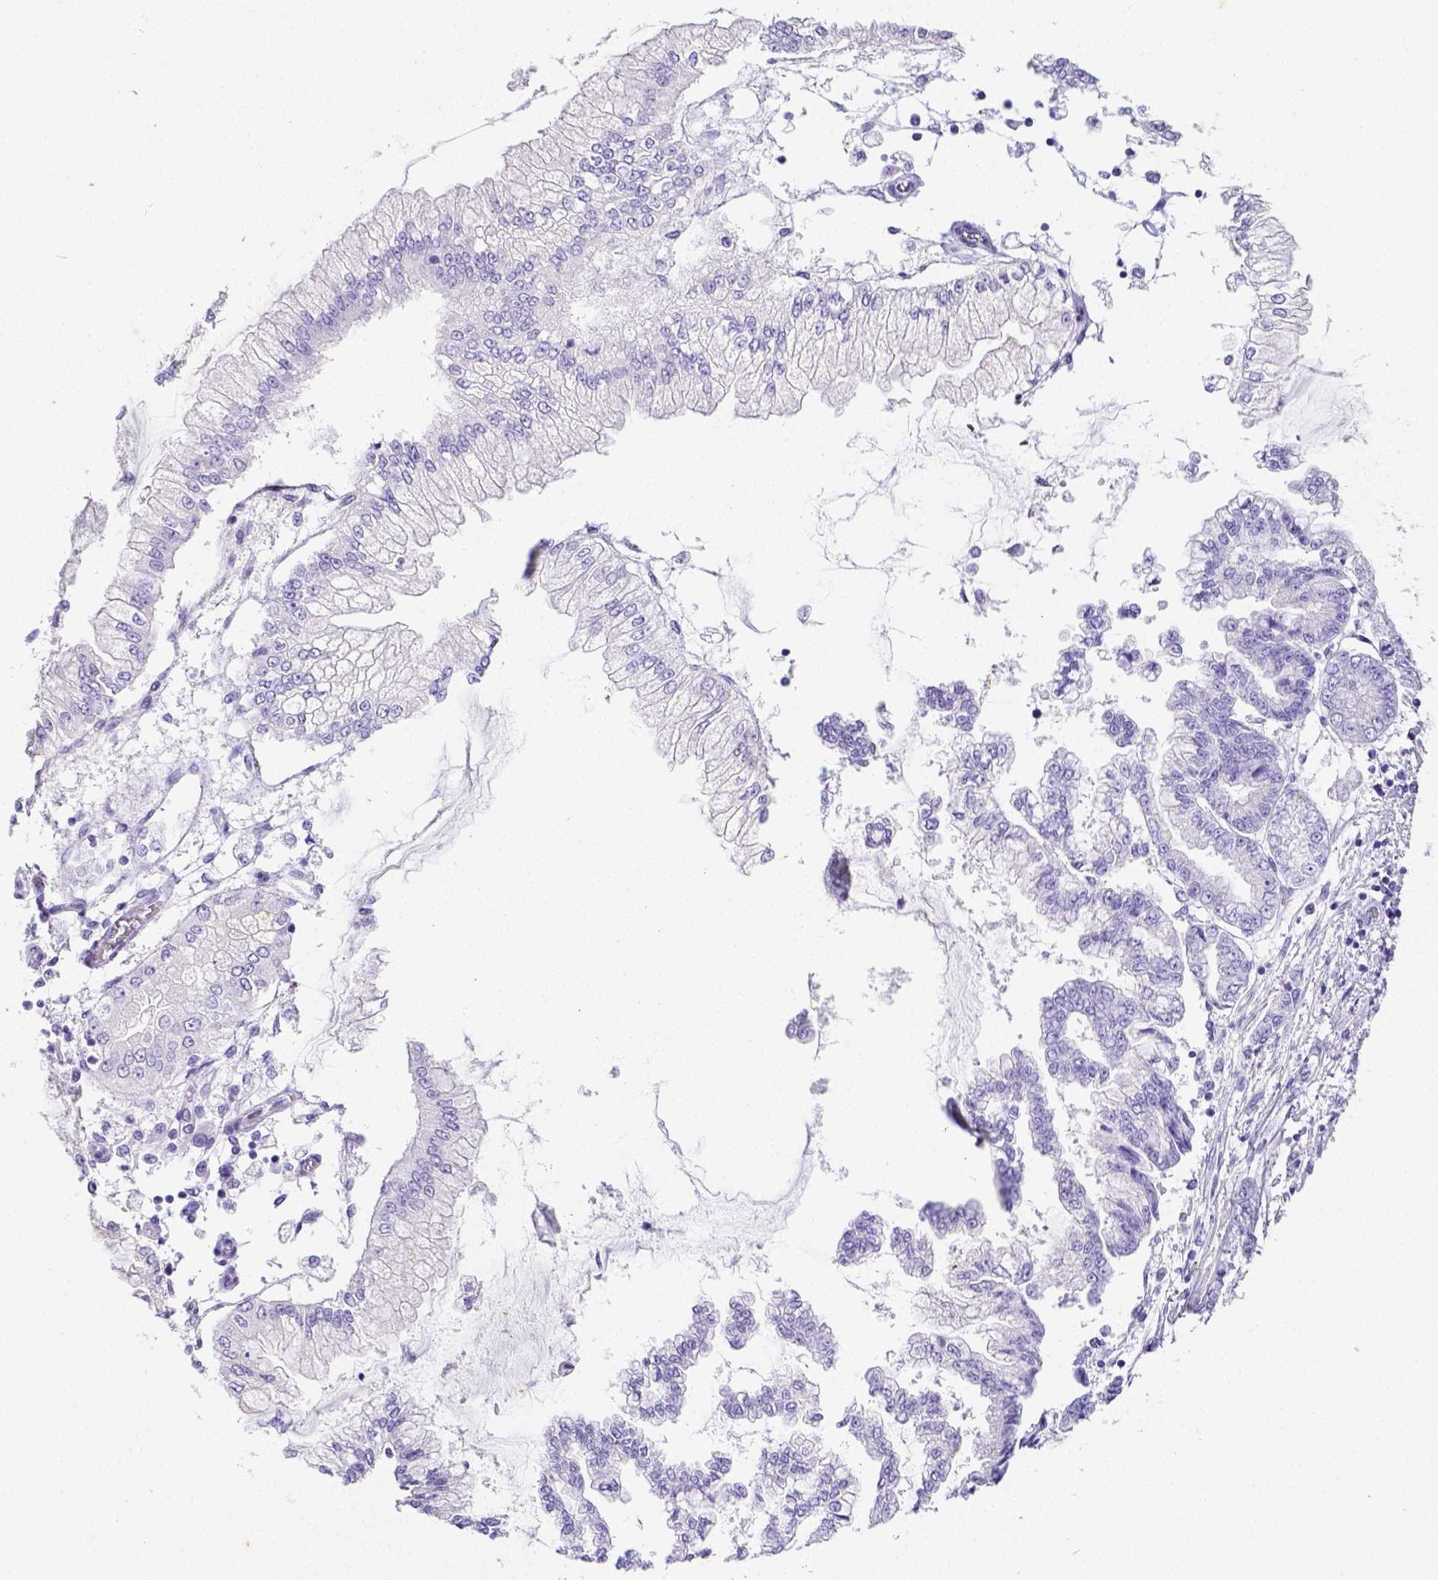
{"staining": {"intensity": "negative", "quantity": "none", "location": "none"}, "tissue": "stomach cancer", "cell_type": "Tumor cells", "image_type": "cancer", "snomed": [{"axis": "morphology", "description": "Adenocarcinoma, NOS"}, {"axis": "topography", "description": "Stomach, upper"}], "caption": "Stomach adenocarcinoma was stained to show a protein in brown. There is no significant positivity in tumor cells.", "gene": "ARHGAP36", "patient": {"sex": "female", "age": 74}}